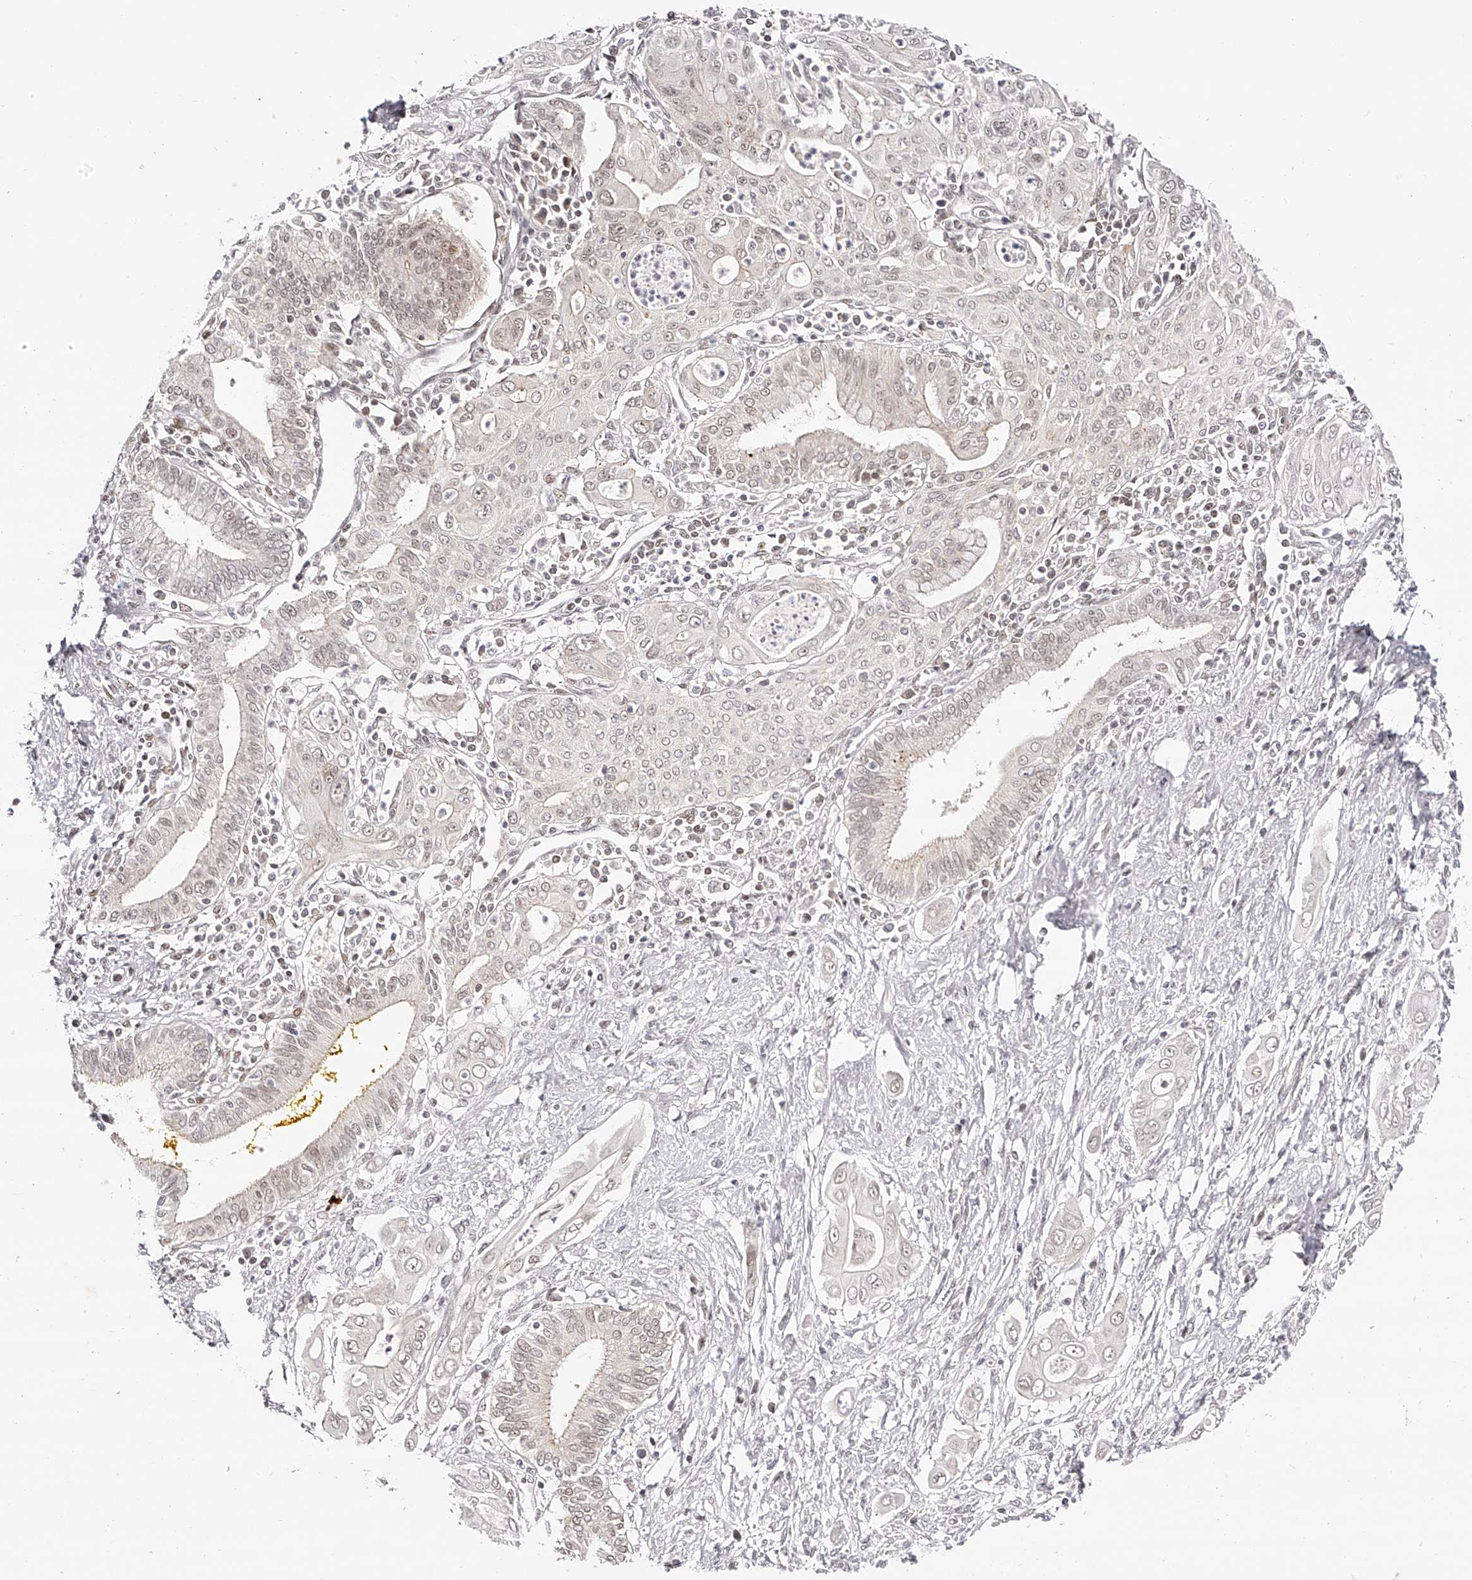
{"staining": {"intensity": "weak", "quantity": "<25%", "location": "nuclear"}, "tissue": "pancreatic cancer", "cell_type": "Tumor cells", "image_type": "cancer", "snomed": [{"axis": "morphology", "description": "Adenocarcinoma, NOS"}, {"axis": "topography", "description": "Pancreas"}], "caption": "IHC image of neoplastic tissue: adenocarcinoma (pancreatic) stained with DAB (3,3'-diaminobenzidine) shows no significant protein positivity in tumor cells.", "gene": "USF3", "patient": {"sex": "male", "age": 58}}